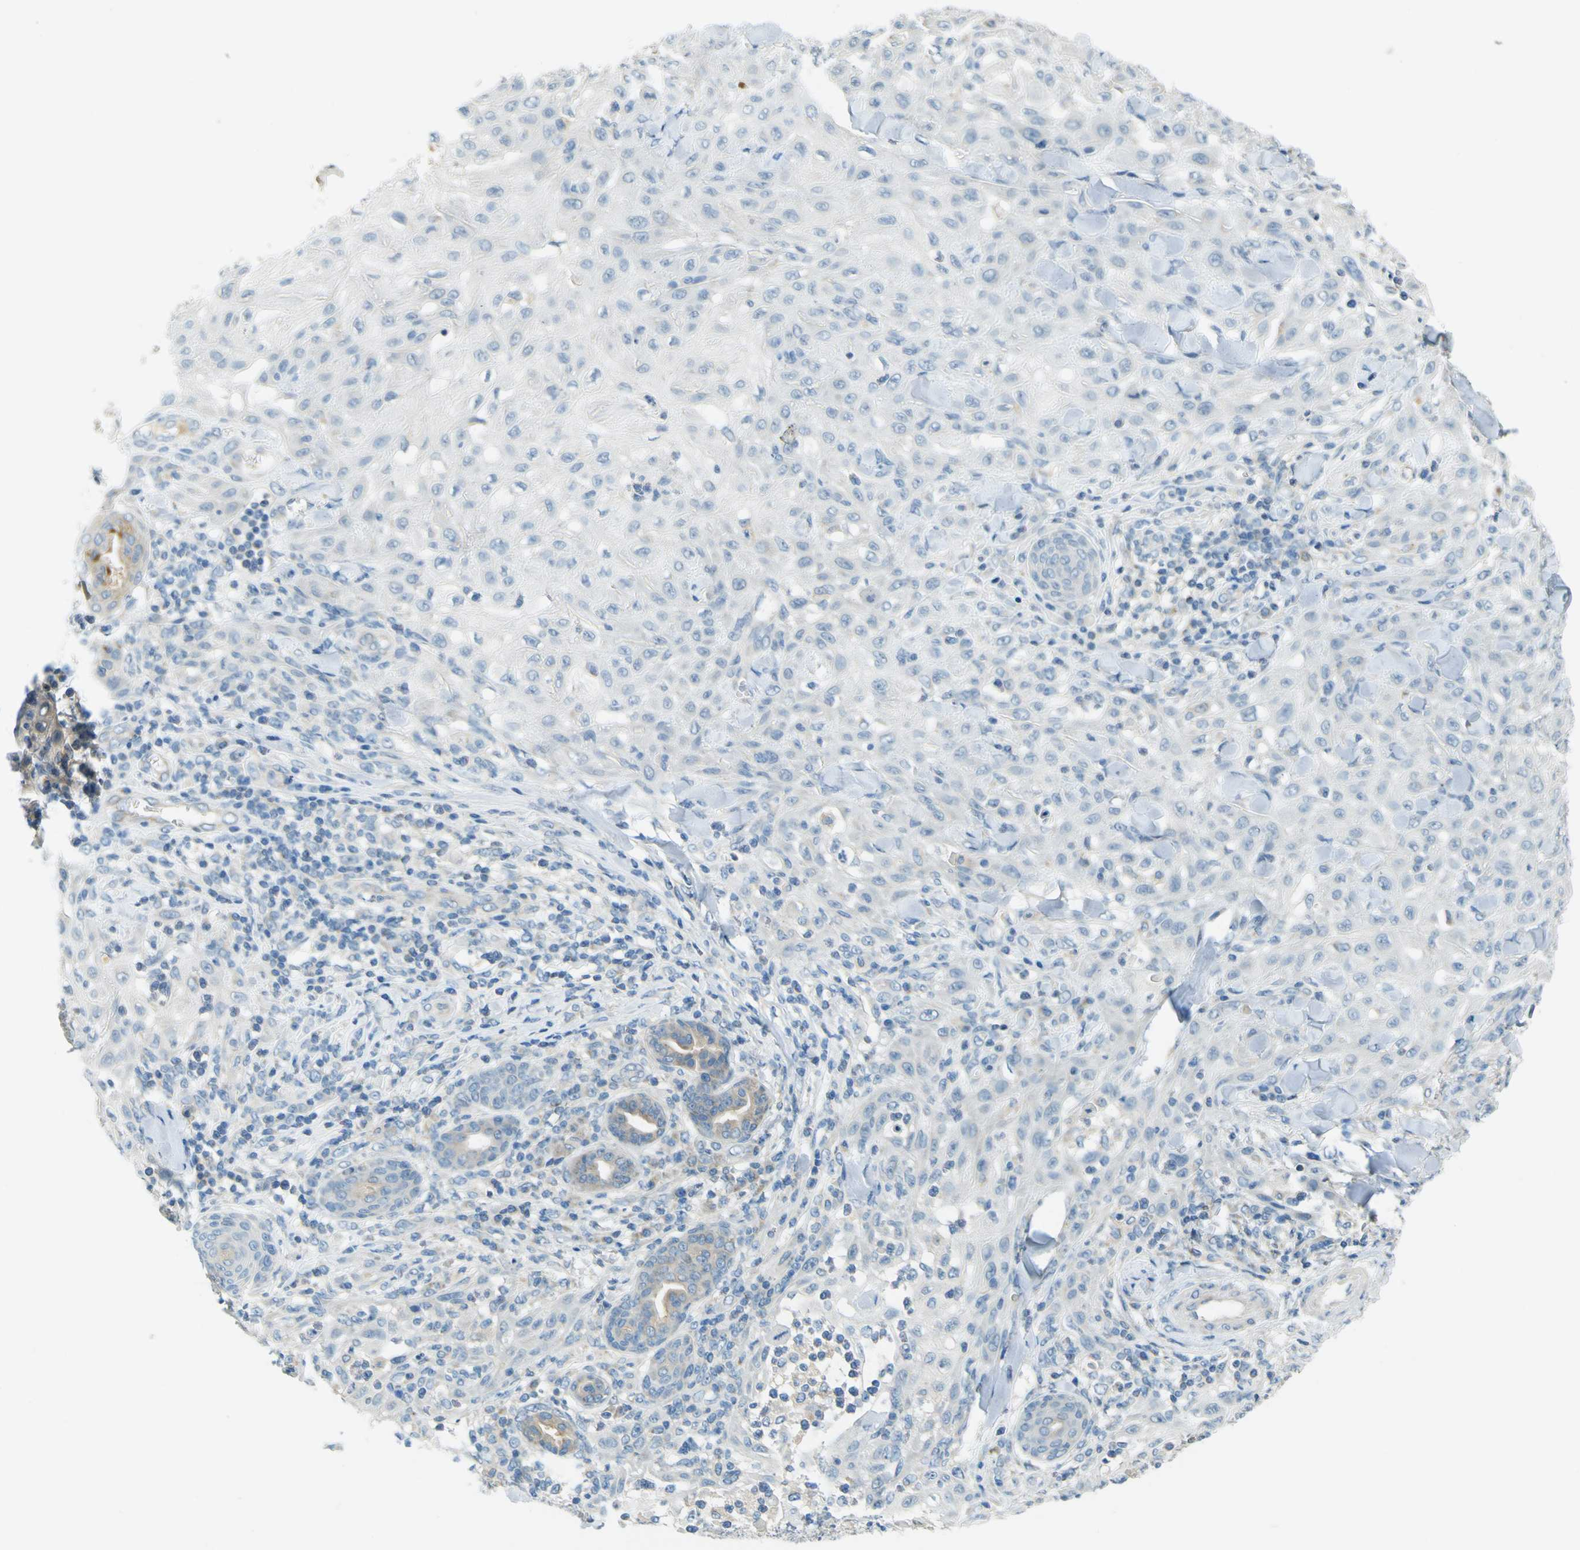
{"staining": {"intensity": "negative", "quantity": "none", "location": "none"}, "tissue": "skin cancer", "cell_type": "Tumor cells", "image_type": "cancer", "snomed": [{"axis": "morphology", "description": "Squamous cell carcinoma, NOS"}, {"axis": "topography", "description": "Skin"}], "caption": "This is an immunohistochemistry (IHC) histopathology image of human skin squamous cell carcinoma. There is no positivity in tumor cells.", "gene": "FKTN", "patient": {"sex": "male", "age": 24}}